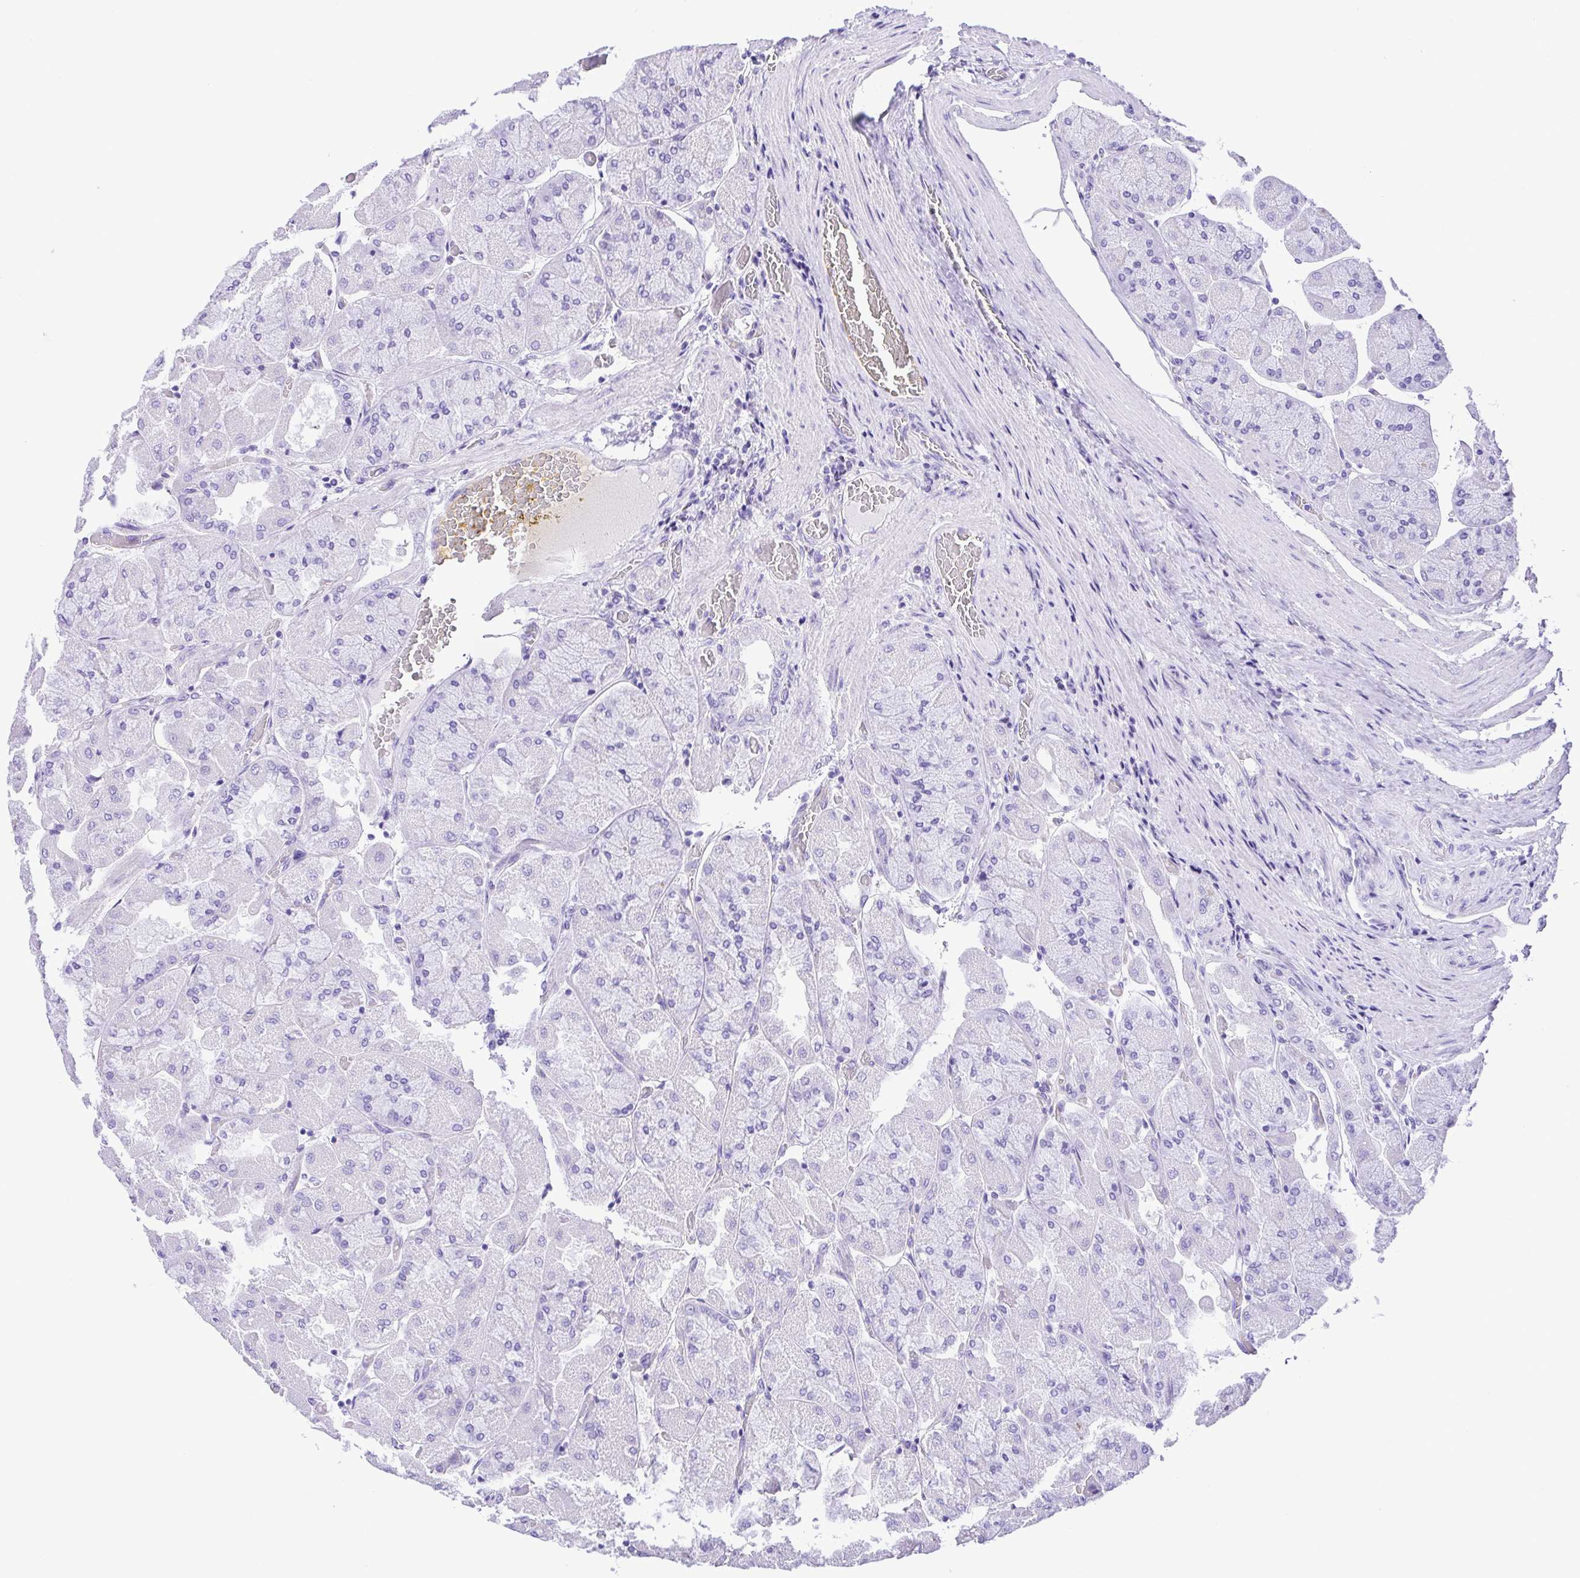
{"staining": {"intensity": "negative", "quantity": "none", "location": "none"}, "tissue": "stomach", "cell_type": "Glandular cells", "image_type": "normal", "snomed": [{"axis": "morphology", "description": "Normal tissue, NOS"}, {"axis": "topography", "description": "Stomach"}], "caption": "Histopathology image shows no significant protein expression in glandular cells of unremarkable stomach. (Brightfield microscopy of DAB immunohistochemistry (IHC) at high magnification).", "gene": "PAK3", "patient": {"sex": "female", "age": 61}}